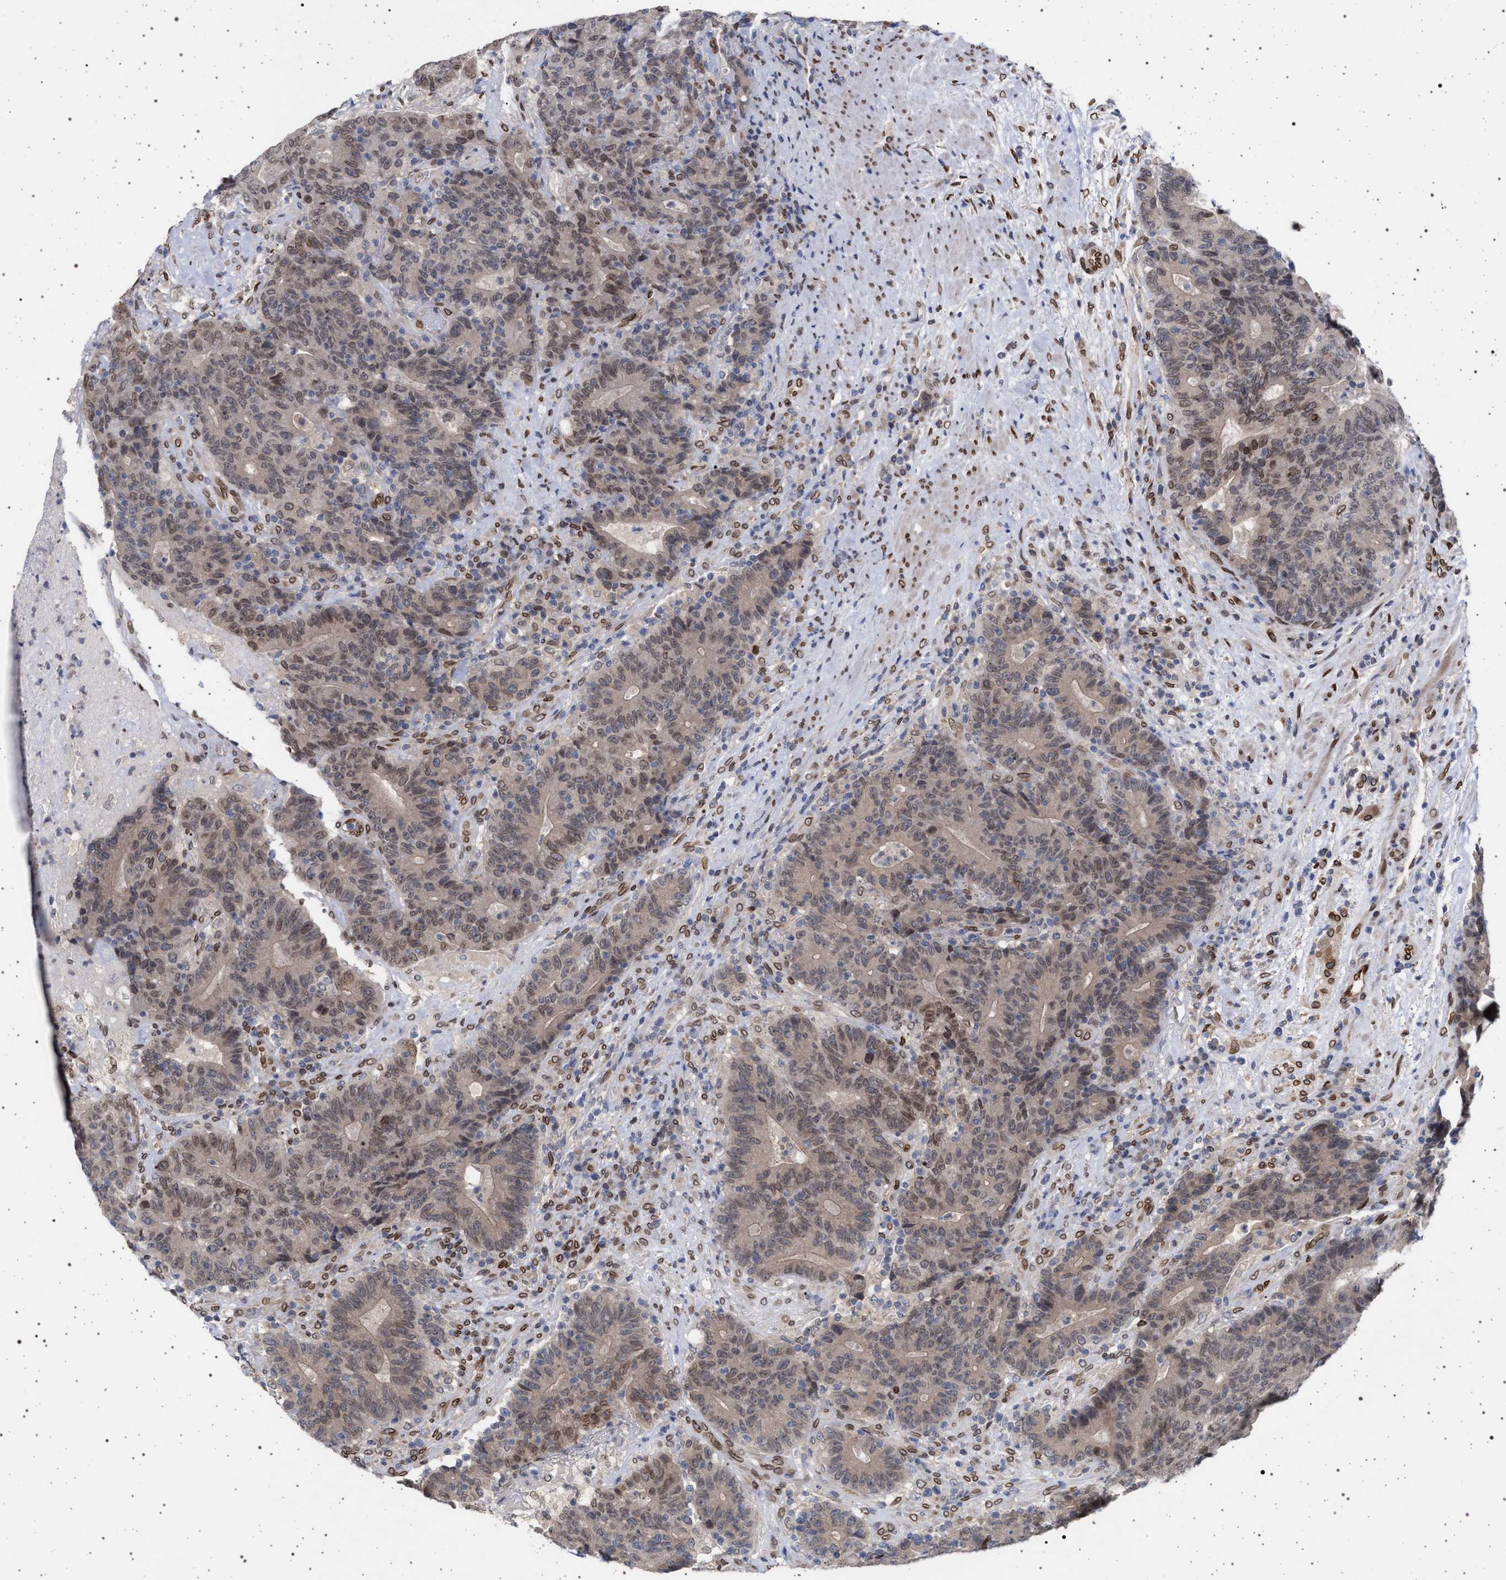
{"staining": {"intensity": "moderate", "quantity": "<25%", "location": "cytoplasmic/membranous,nuclear"}, "tissue": "colorectal cancer", "cell_type": "Tumor cells", "image_type": "cancer", "snomed": [{"axis": "morphology", "description": "Normal tissue, NOS"}, {"axis": "morphology", "description": "Adenocarcinoma, NOS"}, {"axis": "topography", "description": "Colon"}], "caption": "Brown immunohistochemical staining in colorectal cancer demonstrates moderate cytoplasmic/membranous and nuclear staining in approximately <25% of tumor cells.", "gene": "ING2", "patient": {"sex": "female", "age": 75}}